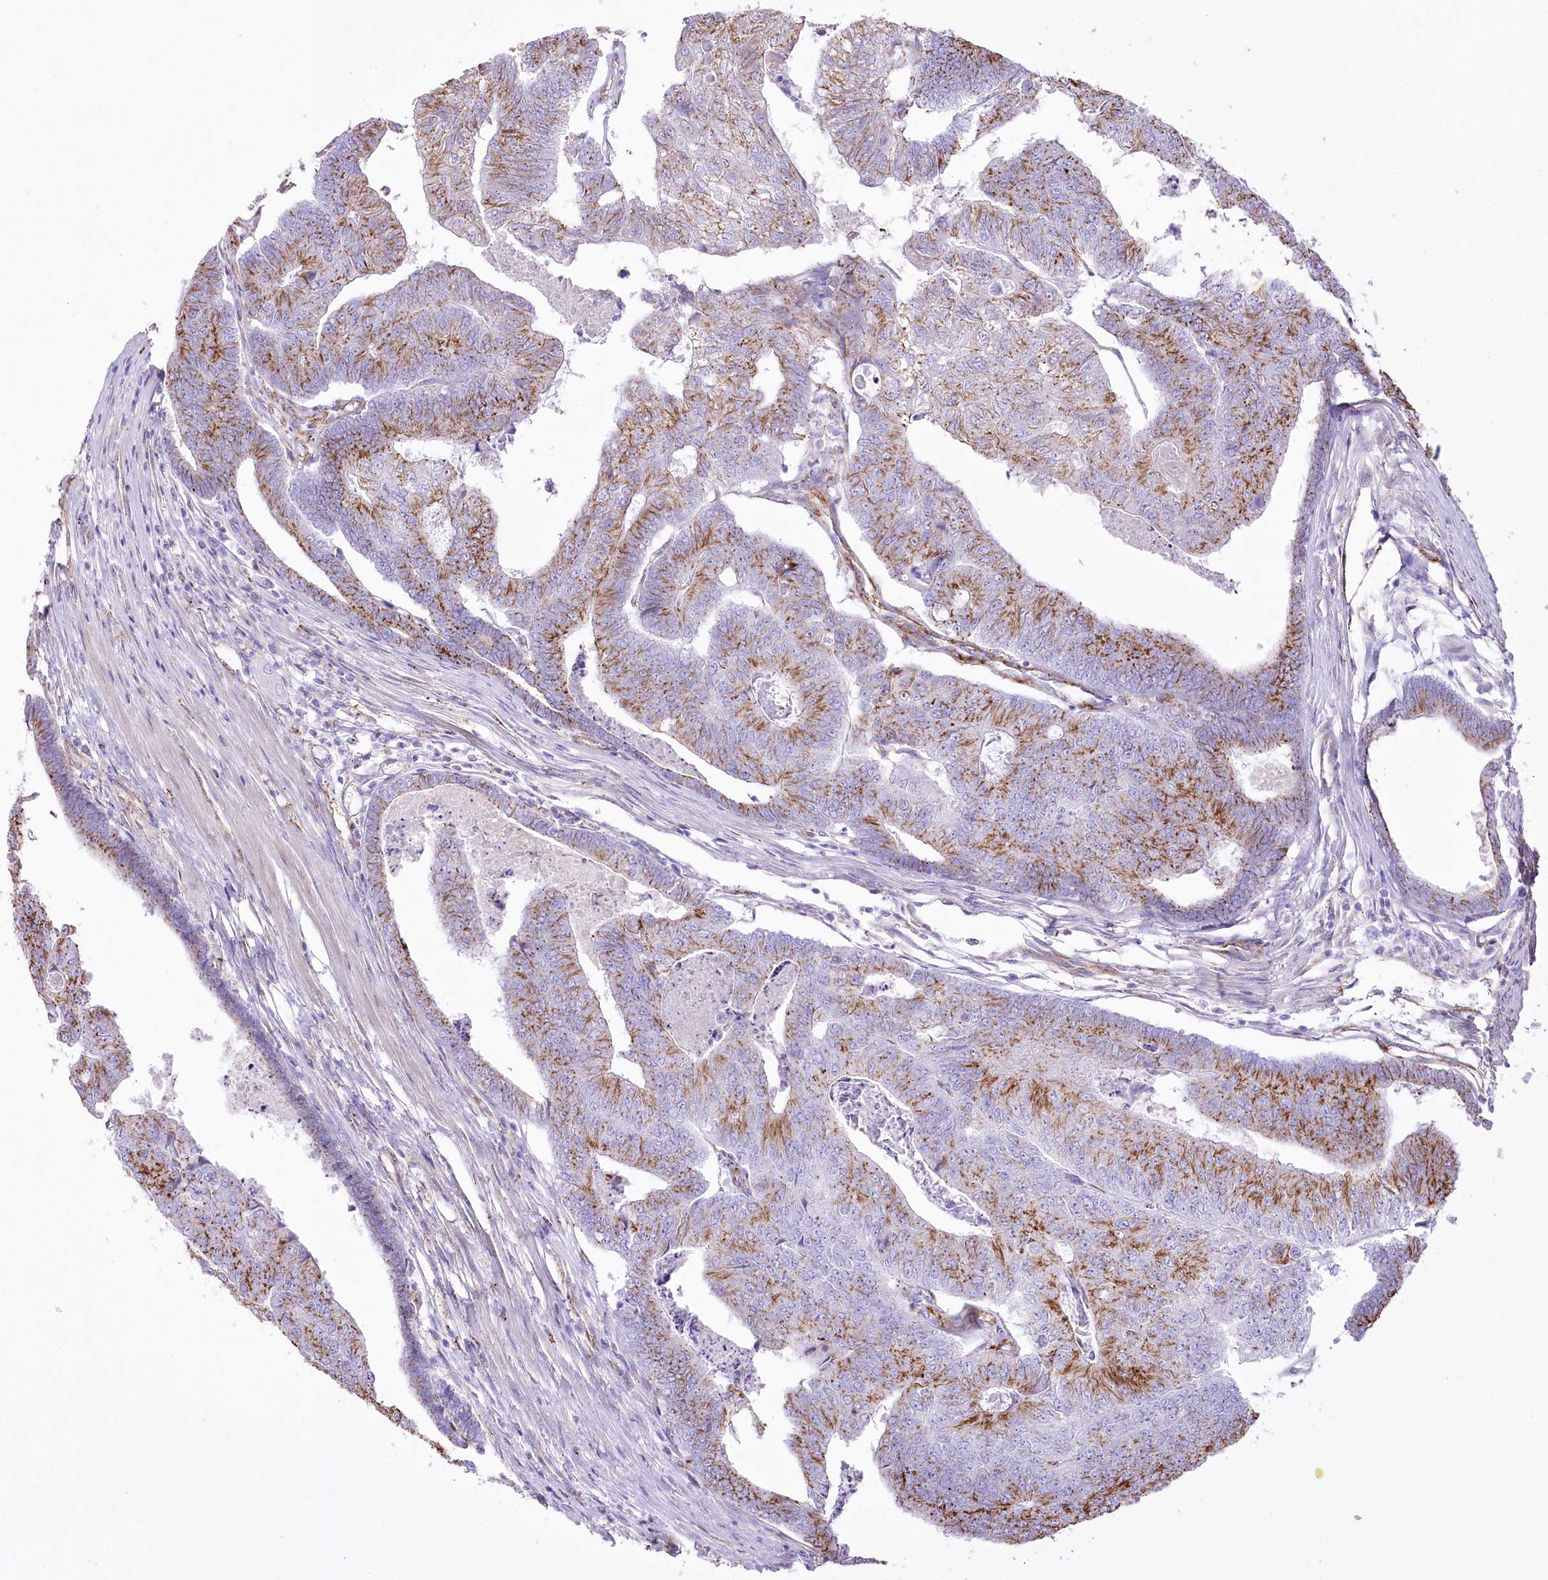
{"staining": {"intensity": "moderate", "quantity": "25%-75%", "location": "cytoplasmic/membranous"}, "tissue": "colorectal cancer", "cell_type": "Tumor cells", "image_type": "cancer", "snomed": [{"axis": "morphology", "description": "Adenocarcinoma, NOS"}, {"axis": "topography", "description": "Colon"}], "caption": "Immunohistochemistry of human colorectal adenocarcinoma reveals medium levels of moderate cytoplasmic/membranous expression in about 25%-75% of tumor cells.", "gene": "FAM216A", "patient": {"sex": "female", "age": 67}}